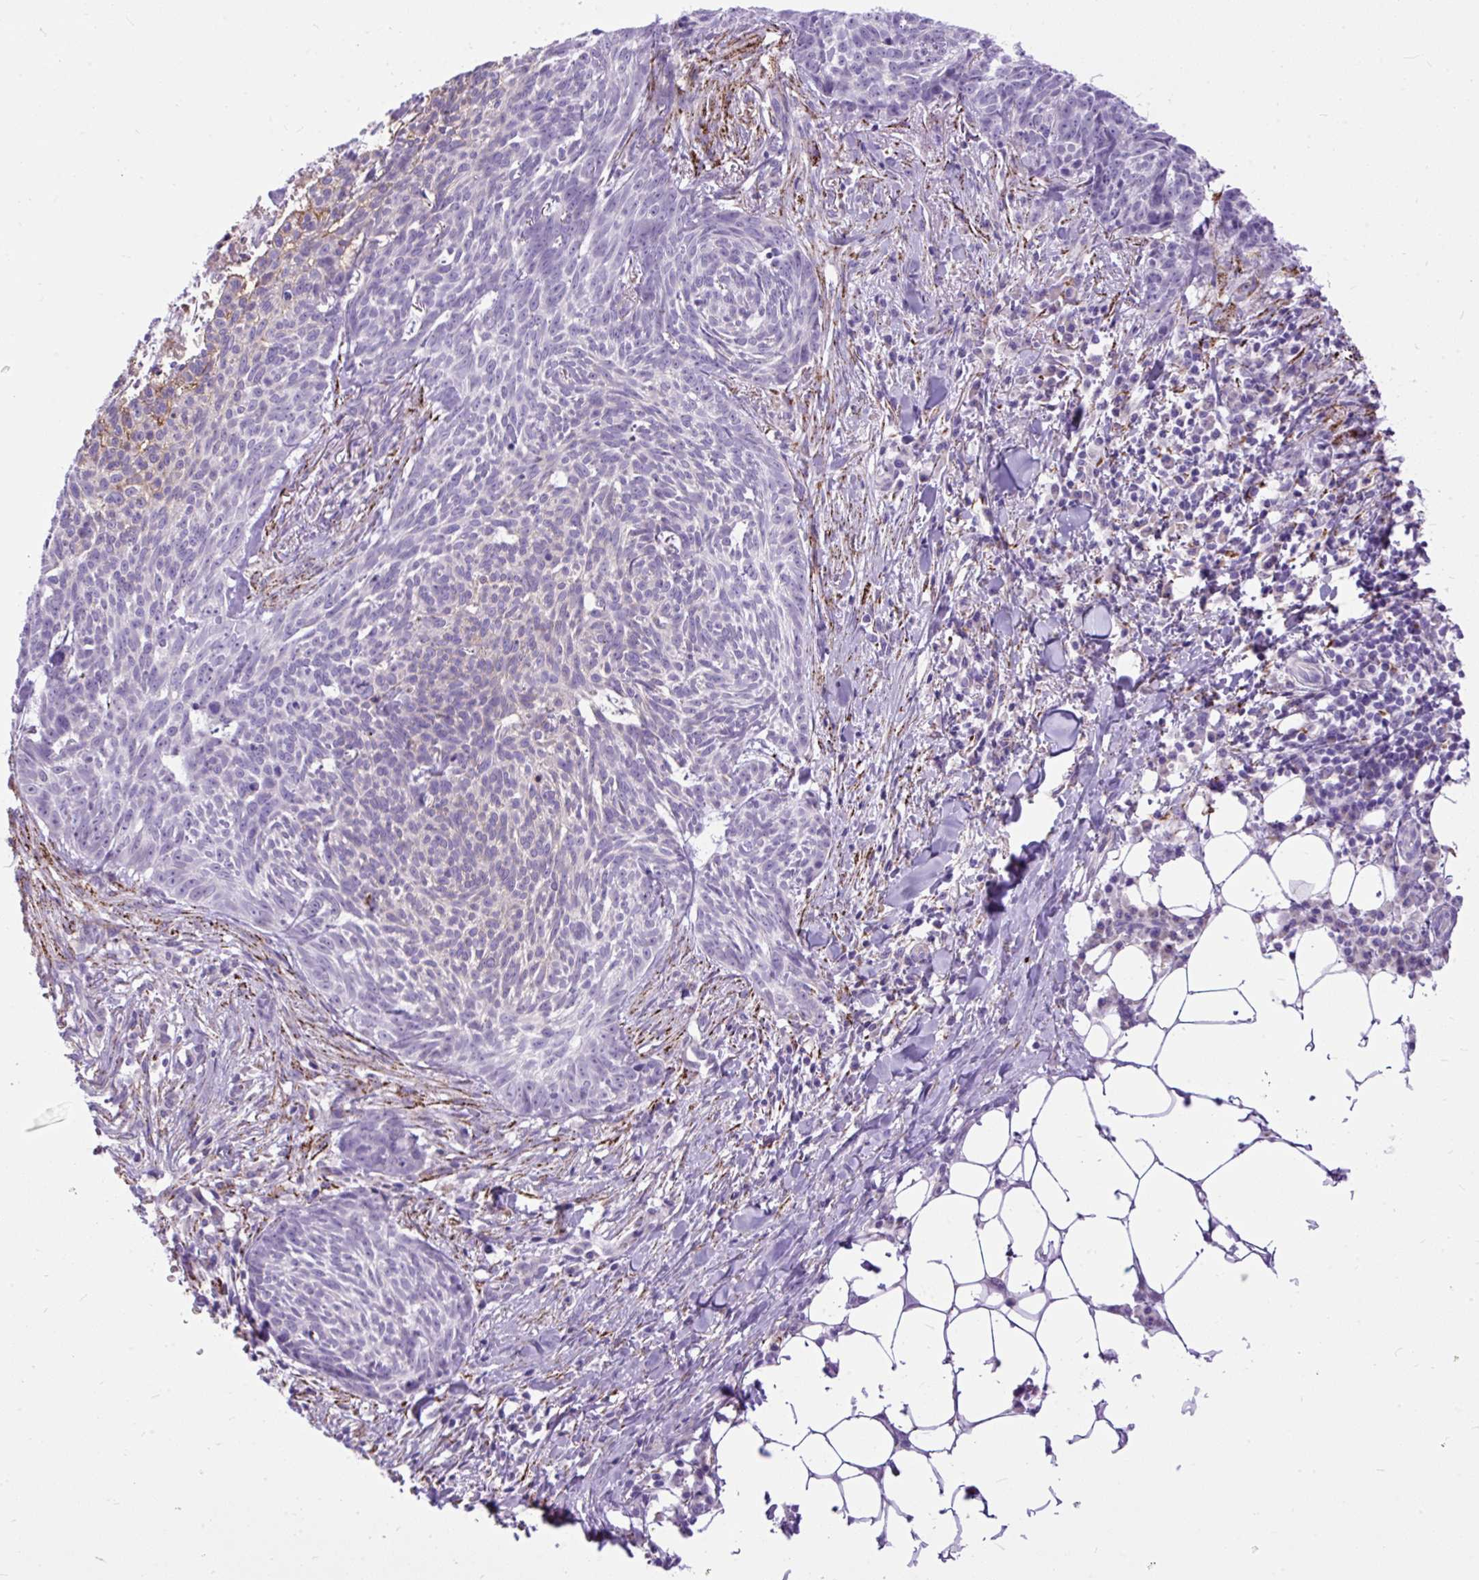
{"staining": {"intensity": "negative", "quantity": "none", "location": "none"}, "tissue": "skin cancer", "cell_type": "Tumor cells", "image_type": "cancer", "snomed": [{"axis": "morphology", "description": "Basal cell carcinoma"}, {"axis": "topography", "description": "Skin"}], "caption": "An immunohistochemistry (IHC) histopathology image of skin cancer (basal cell carcinoma) is shown. There is no staining in tumor cells of skin cancer (basal cell carcinoma).", "gene": "ZNF256", "patient": {"sex": "female", "age": 93}}